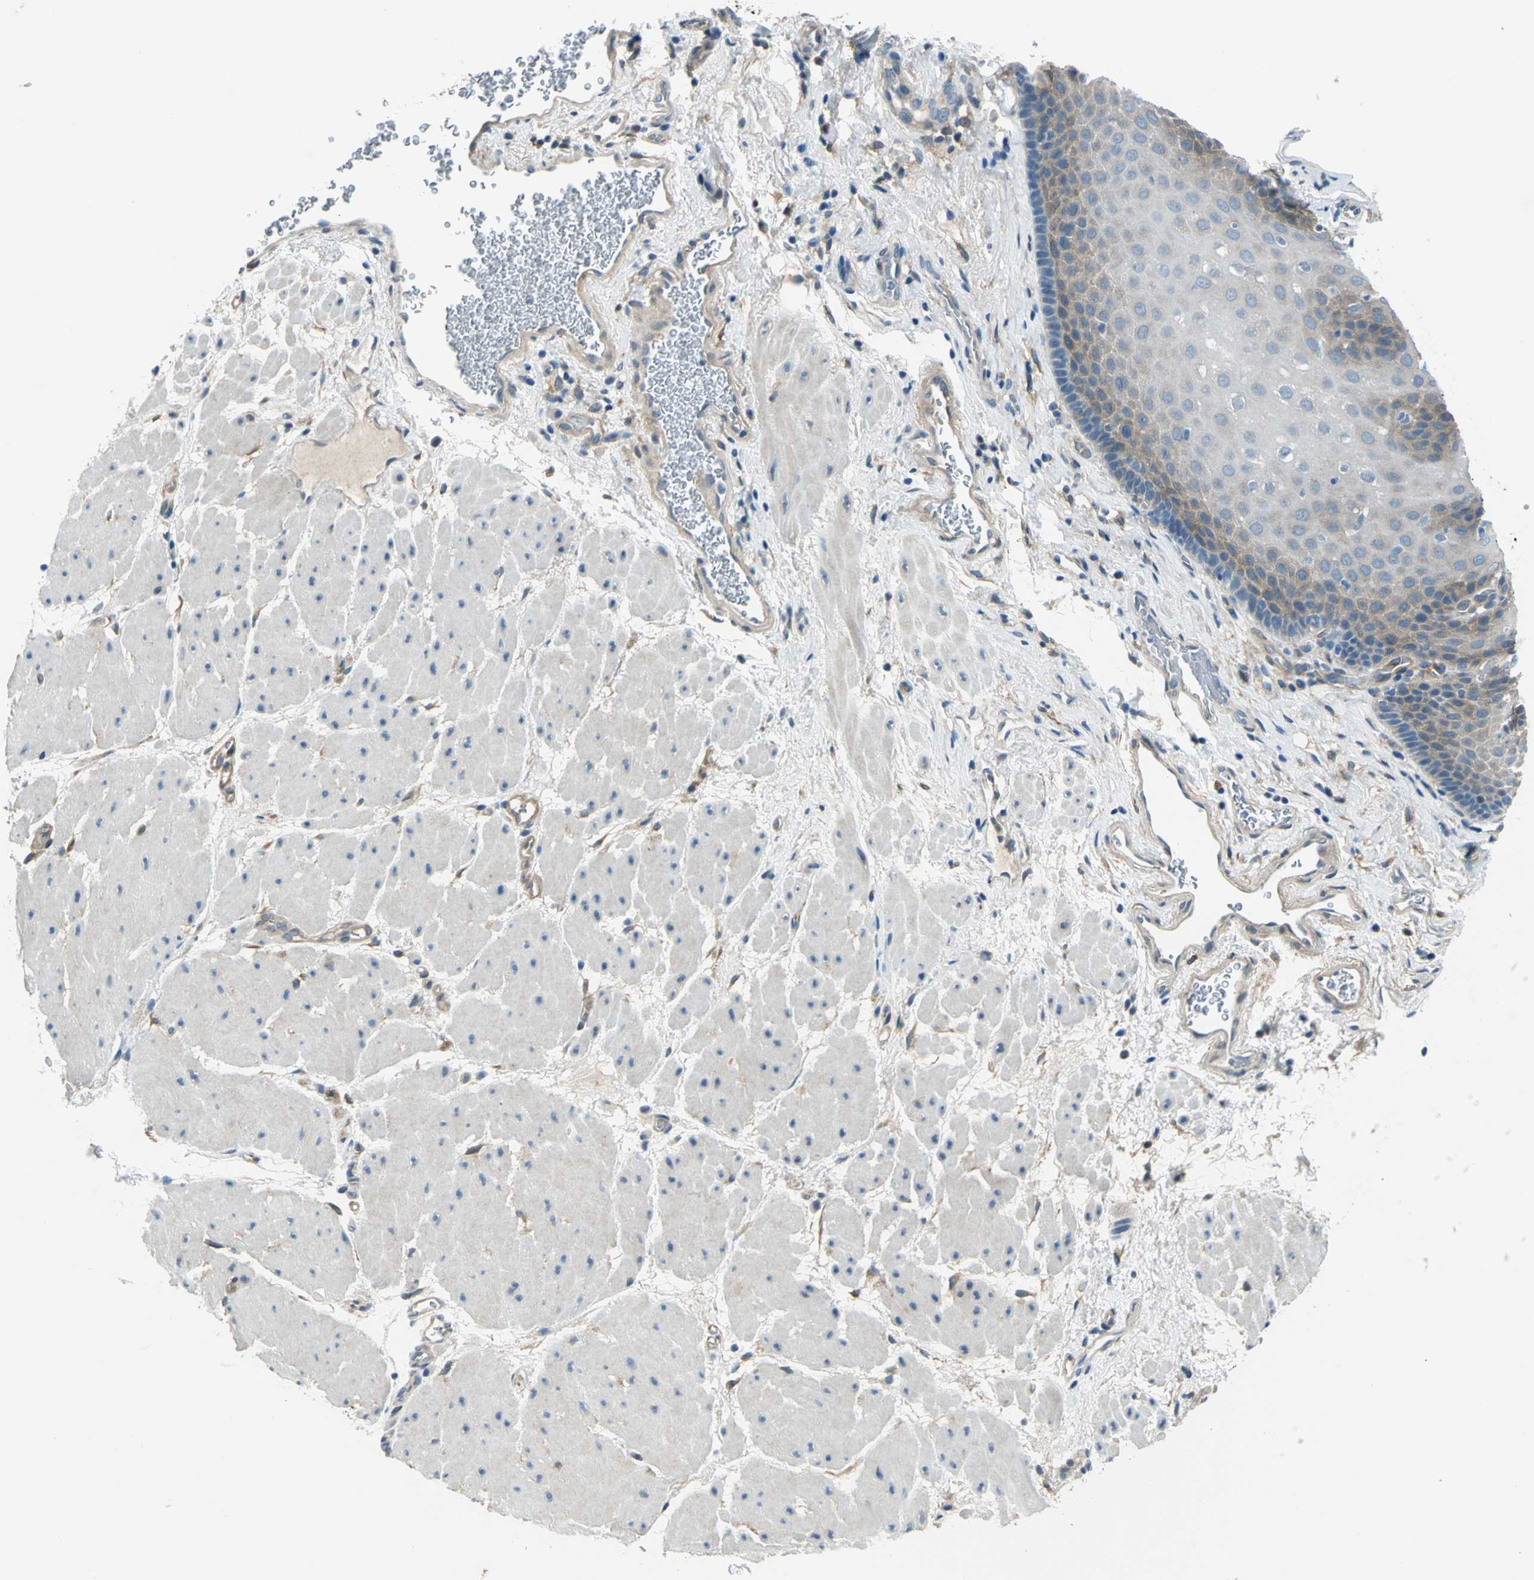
{"staining": {"intensity": "weak", "quantity": "<25%", "location": "cytoplasmic/membranous"}, "tissue": "esophagus", "cell_type": "Squamous epithelial cells", "image_type": "normal", "snomed": [{"axis": "morphology", "description": "Normal tissue, NOS"}, {"axis": "topography", "description": "Esophagus"}], "caption": "Immunohistochemistry (IHC) of benign human esophagus displays no positivity in squamous epithelial cells.", "gene": "CDC42EP1", "patient": {"sex": "male", "age": 48}}